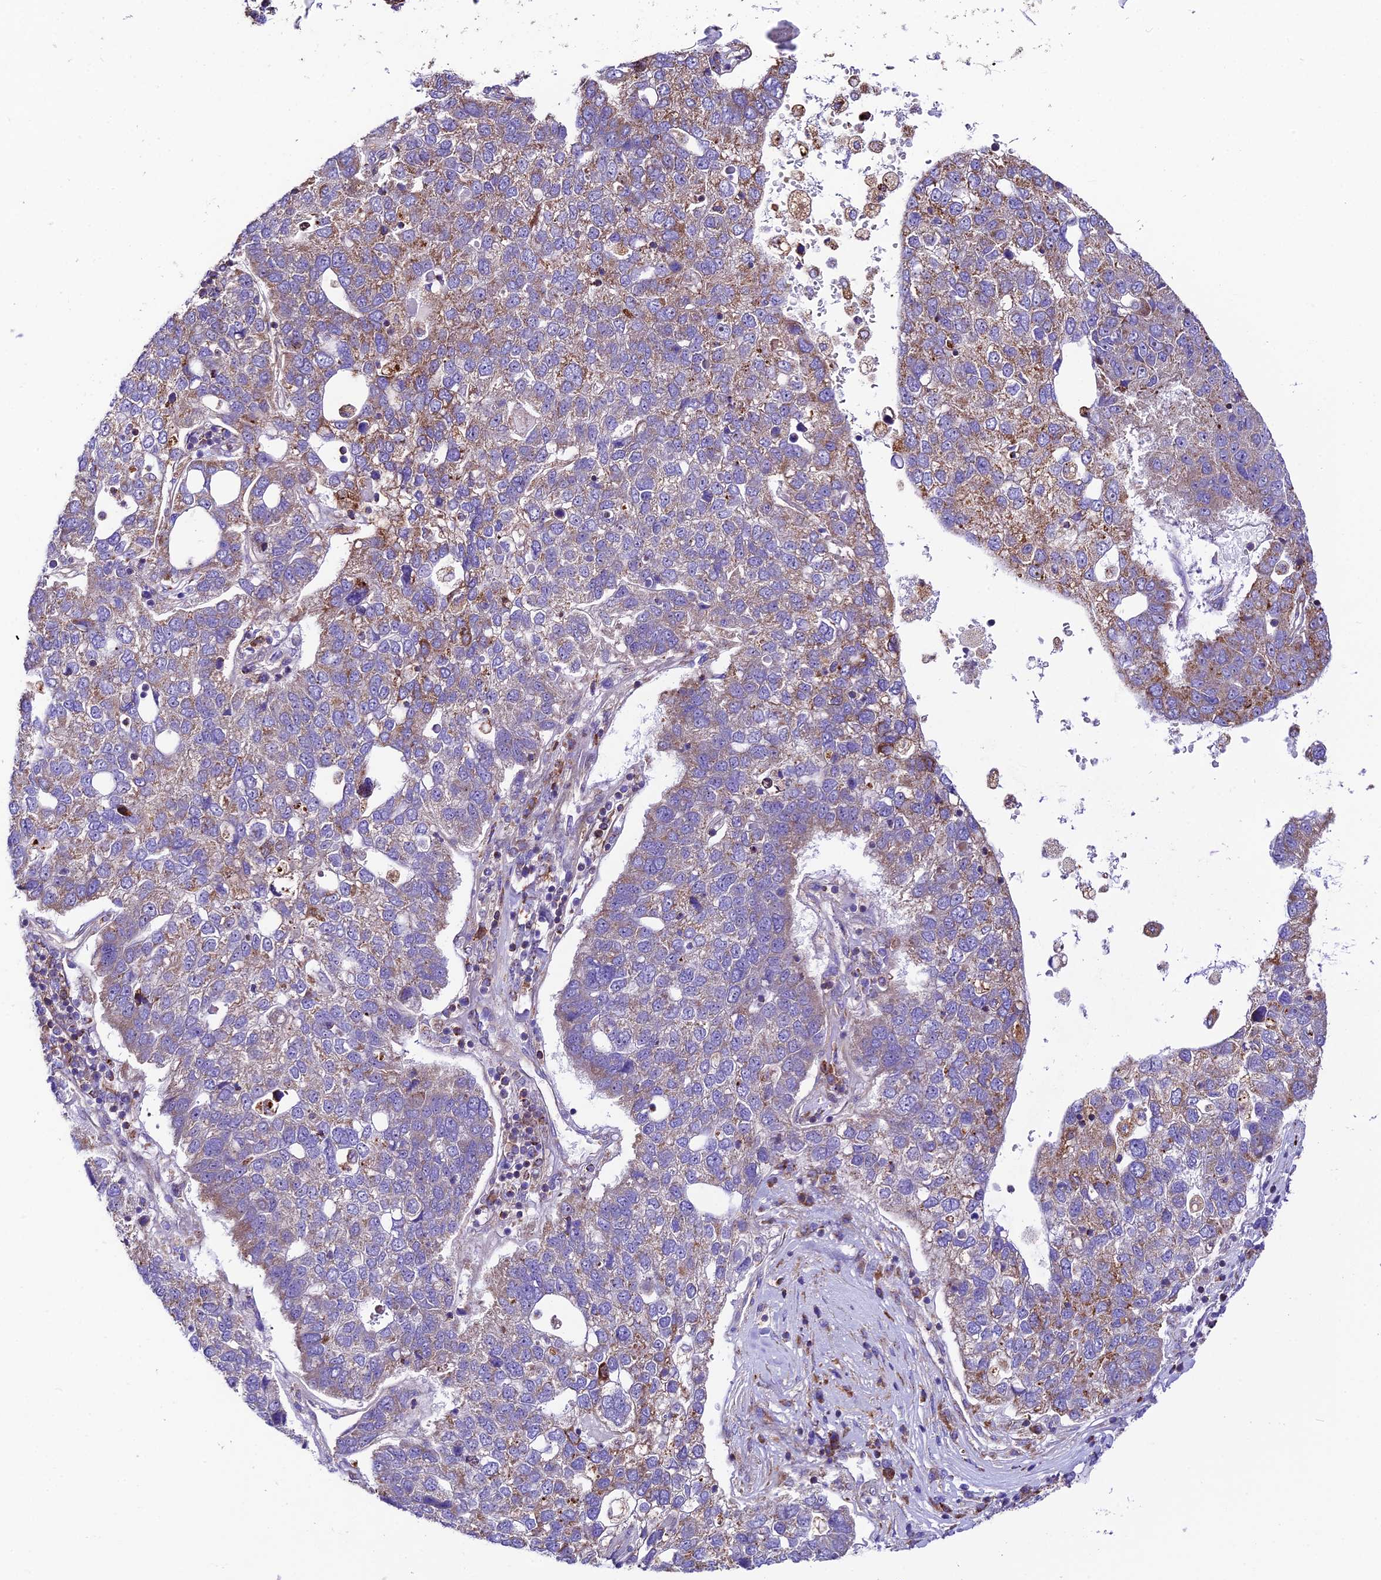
{"staining": {"intensity": "moderate", "quantity": "25%-75%", "location": "cytoplasmic/membranous"}, "tissue": "pancreatic cancer", "cell_type": "Tumor cells", "image_type": "cancer", "snomed": [{"axis": "morphology", "description": "Adenocarcinoma, NOS"}, {"axis": "topography", "description": "Pancreas"}], "caption": "Immunohistochemical staining of human adenocarcinoma (pancreatic) shows moderate cytoplasmic/membranous protein expression in about 25%-75% of tumor cells. (Brightfield microscopy of DAB IHC at high magnification).", "gene": "VPS13C", "patient": {"sex": "female", "age": 61}}